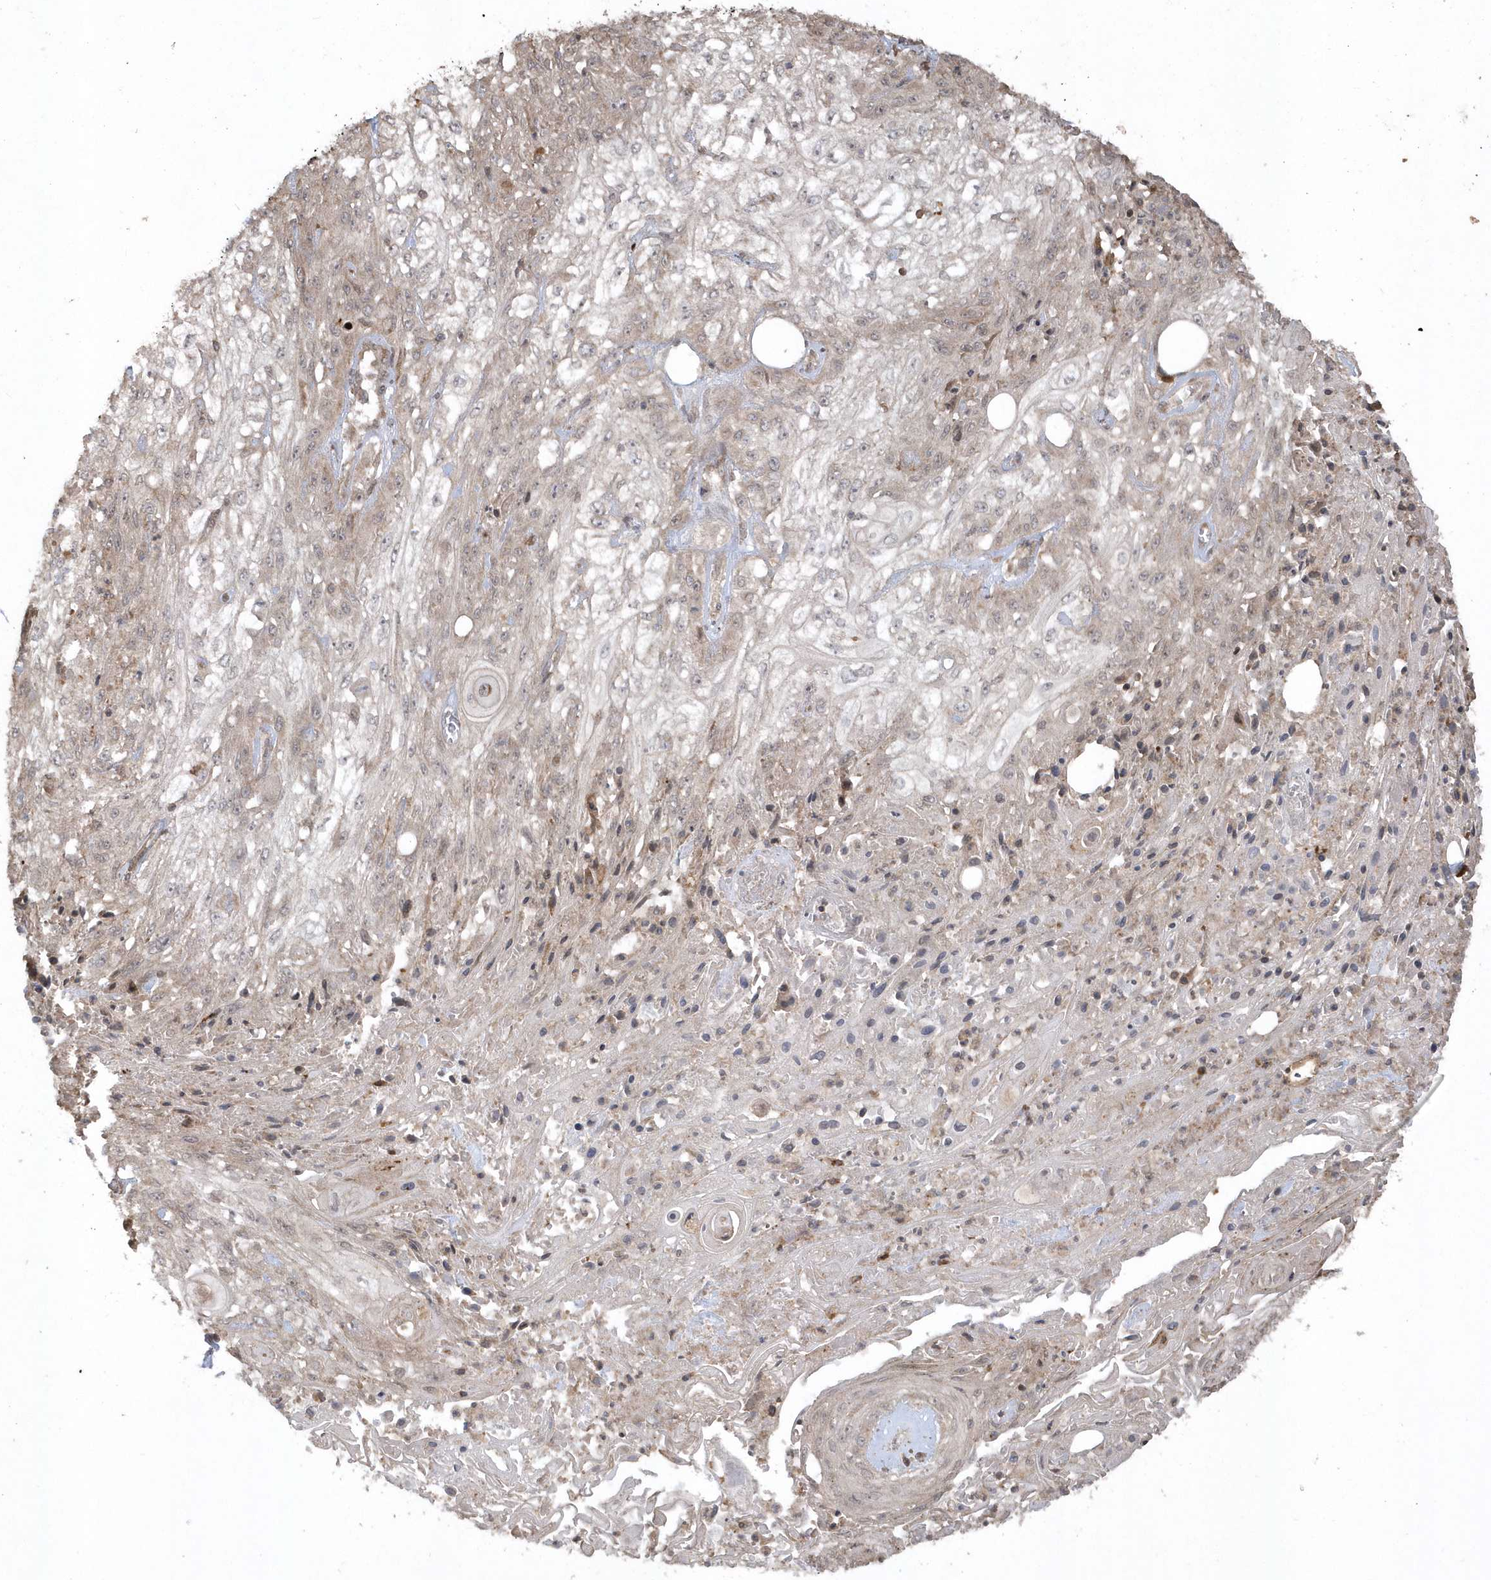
{"staining": {"intensity": "negative", "quantity": "none", "location": "none"}, "tissue": "skin cancer", "cell_type": "Tumor cells", "image_type": "cancer", "snomed": [{"axis": "morphology", "description": "Squamous cell carcinoma, NOS"}, {"axis": "morphology", "description": "Squamous cell carcinoma, metastatic, NOS"}, {"axis": "topography", "description": "Skin"}, {"axis": "topography", "description": "Lymph node"}], "caption": "A micrograph of human squamous cell carcinoma (skin) is negative for staining in tumor cells.", "gene": "HERPUD1", "patient": {"sex": "male", "age": 75}}